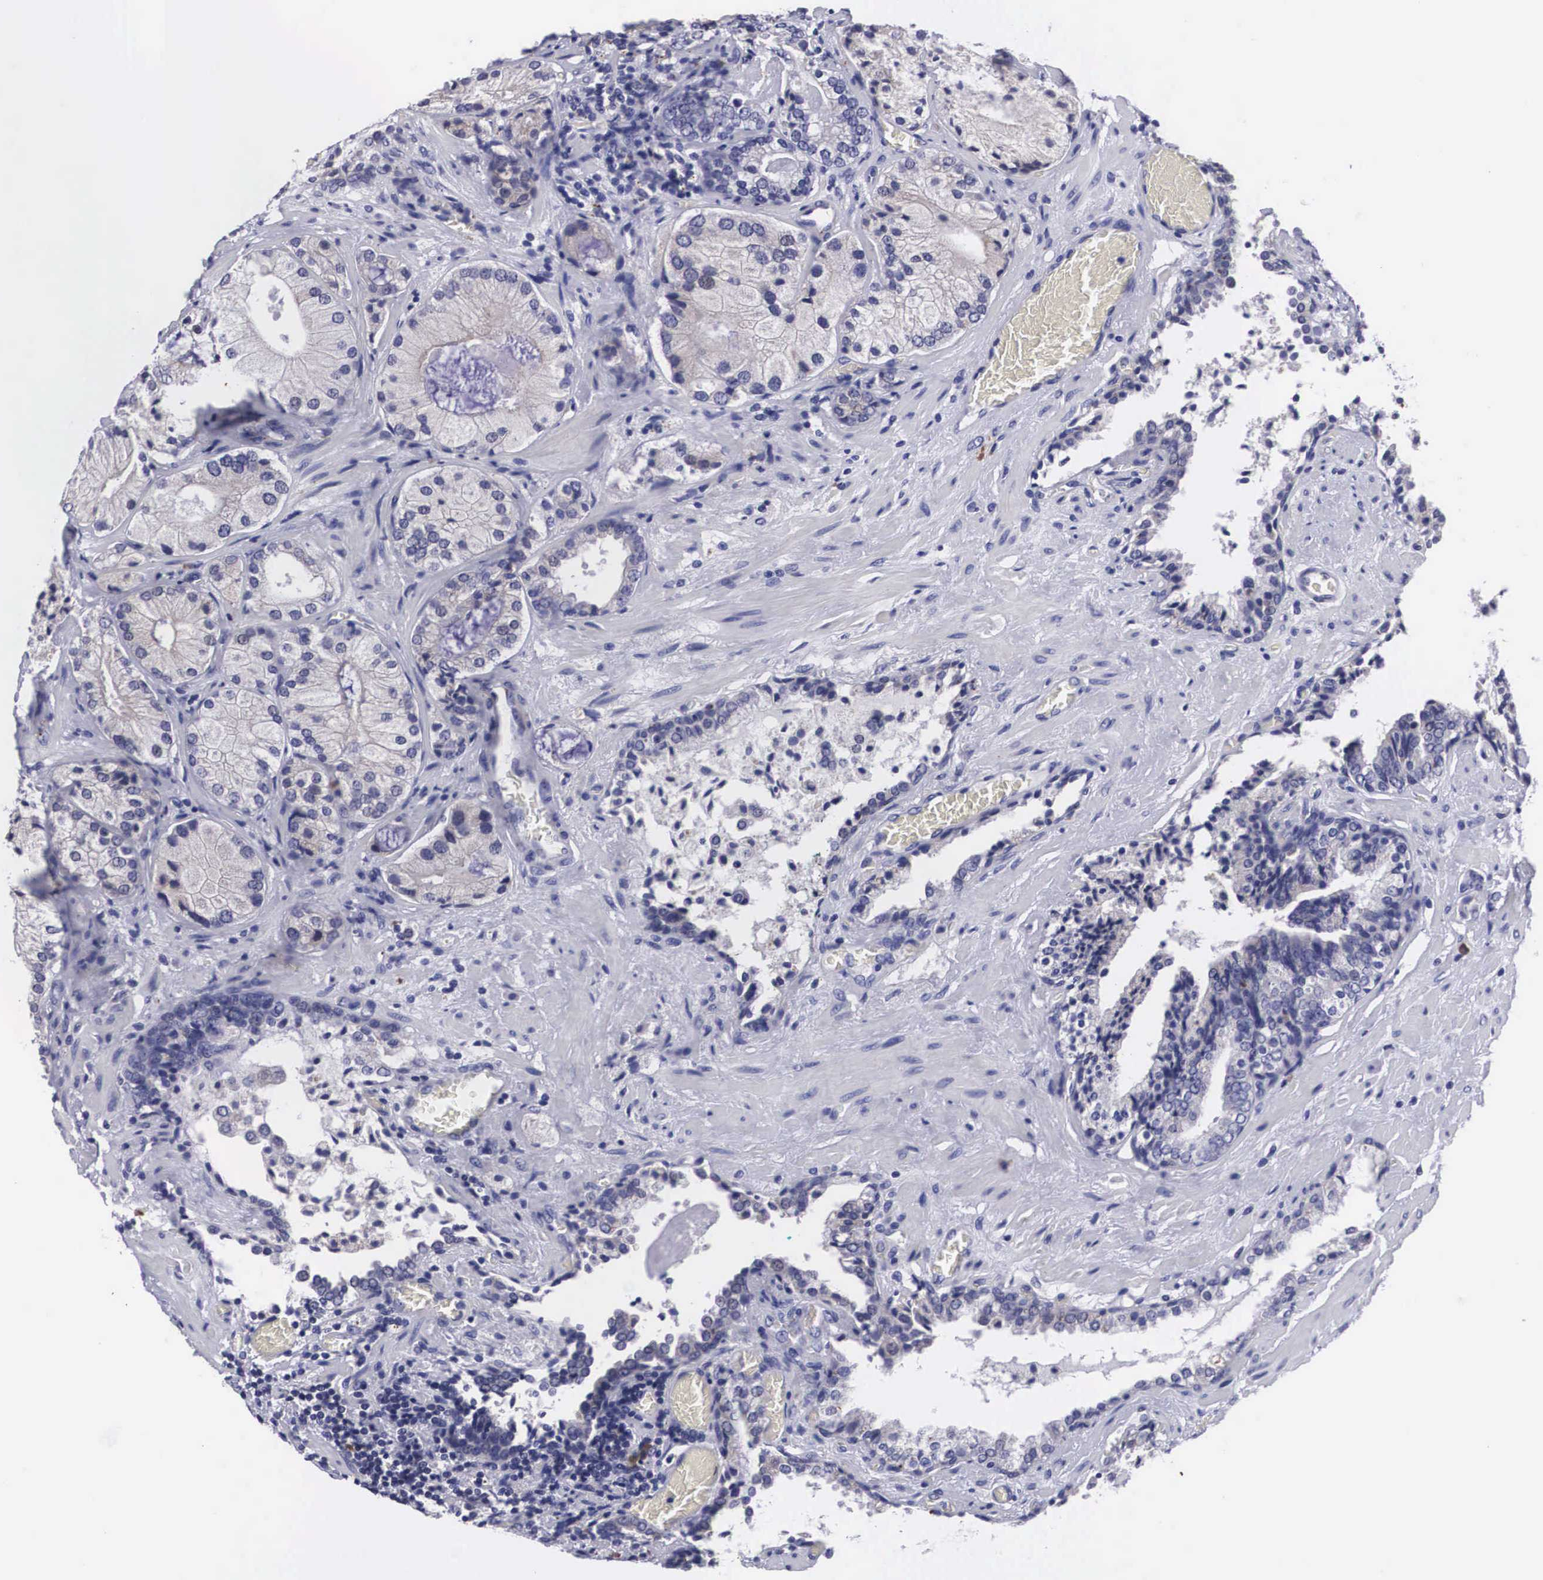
{"staining": {"intensity": "moderate", "quantity": "25%-75%", "location": "cytoplasmic/membranous"}, "tissue": "prostate cancer", "cell_type": "Tumor cells", "image_type": "cancer", "snomed": [{"axis": "morphology", "description": "Adenocarcinoma, Medium grade"}, {"axis": "topography", "description": "Prostate"}], "caption": "Protein expression analysis of prostate cancer (medium-grade adenocarcinoma) reveals moderate cytoplasmic/membranous positivity in about 25%-75% of tumor cells.", "gene": "CRELD2", "patient": {"sex": "male", "age": 70}}